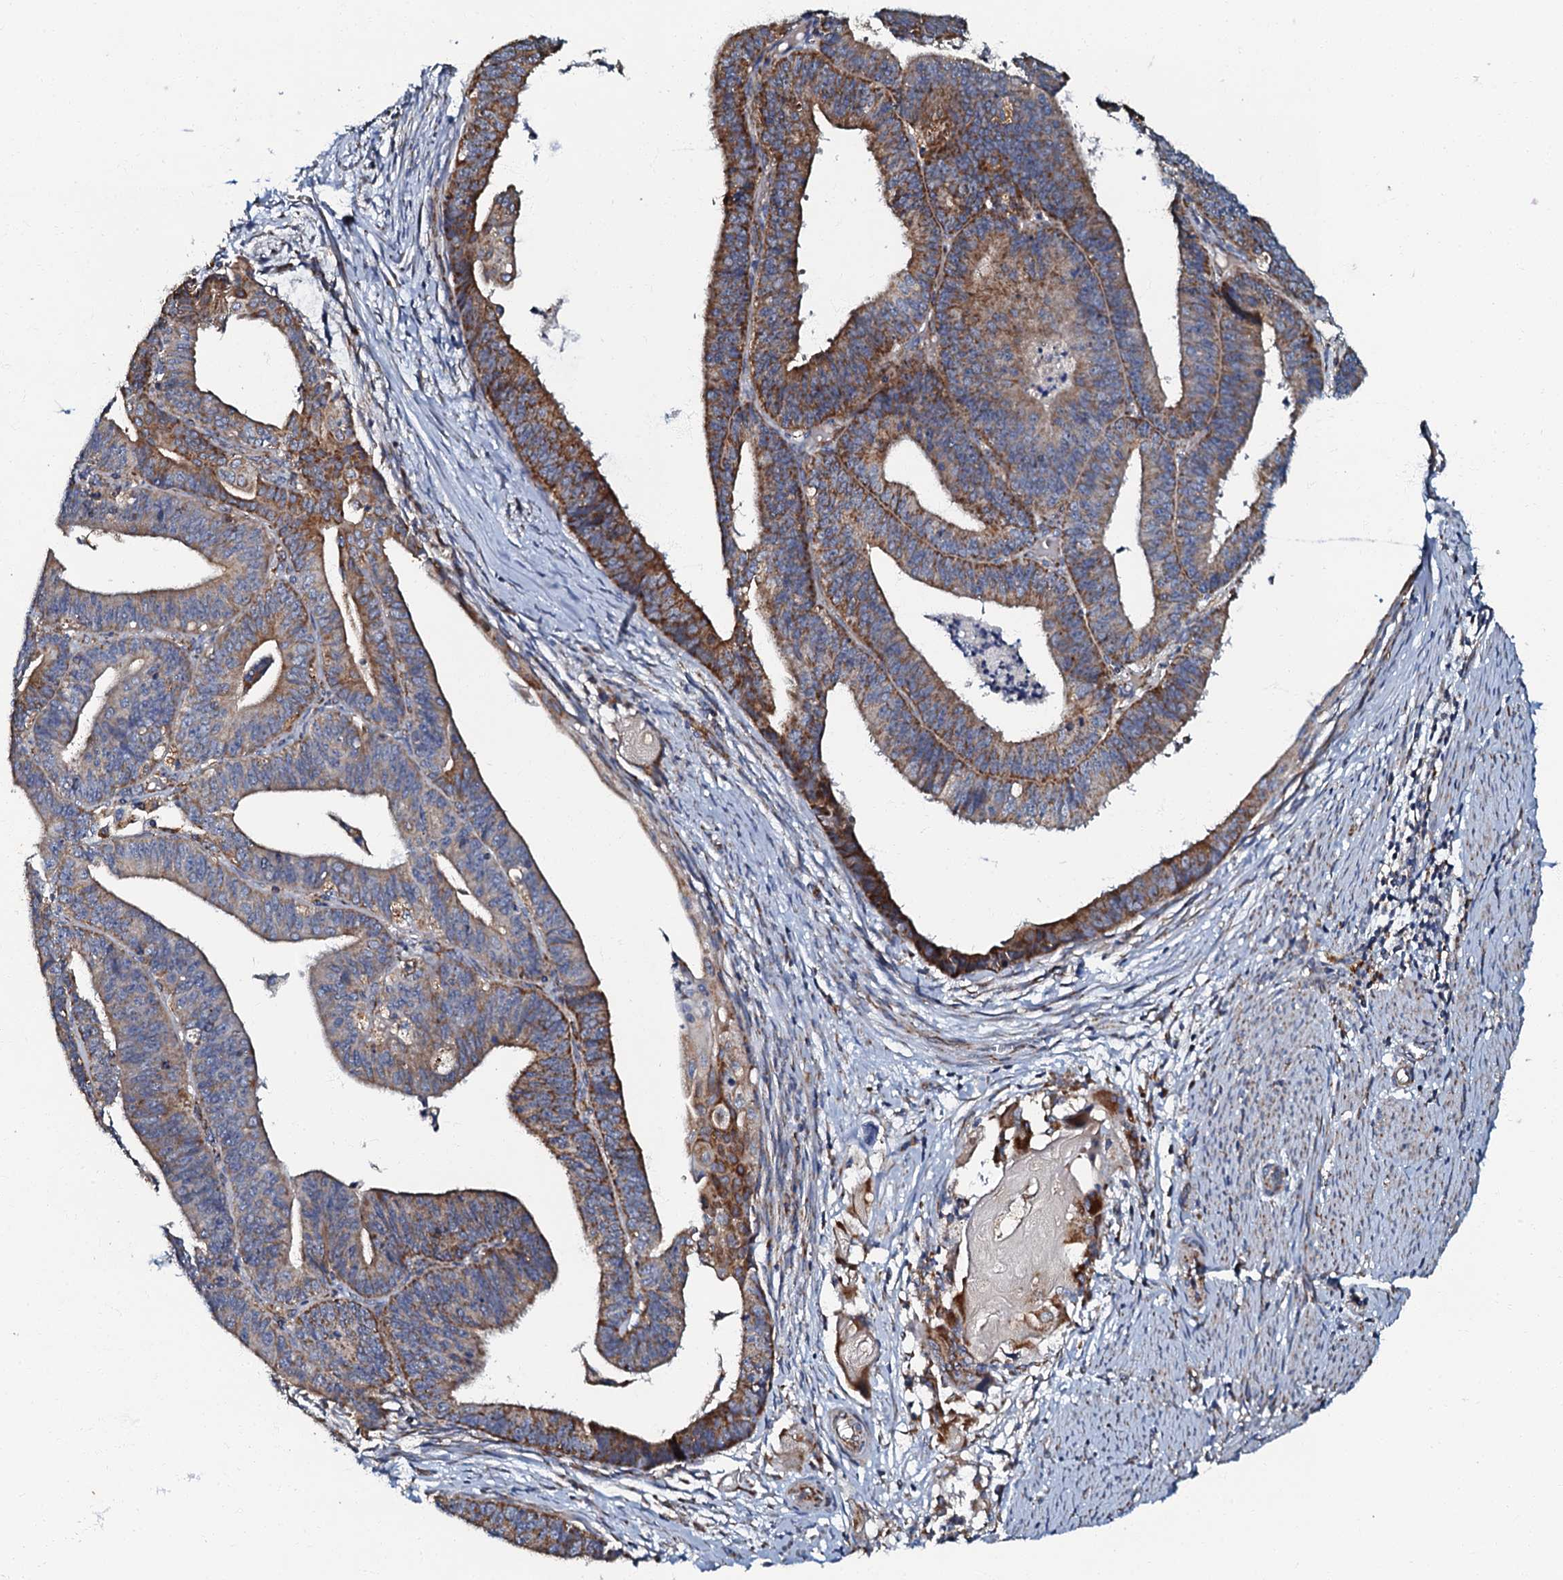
{"staining": {"intensity": "moderate", "quantity": "25%-75%", "location": "cytoplasmic/membranous"}, "tissue": "endometrial cancer", "cell_type": "Tumor cells", "image_type": "cancer", "snomed": [{"axis": "morphology", "description": "Adenocarcinoma, NOS"}, {"axis": "topography", "description": "Endometrium"}], "caption": "Immunohistochemical staining of adenocarcinoma (endometrial) exhibits medium levels of moderate cytoplasmic/membranous expression in approximately 25%-75% of tumor cells.", "gene": "NDUFA12", "patient": {"sex": "female", "age": 73}}